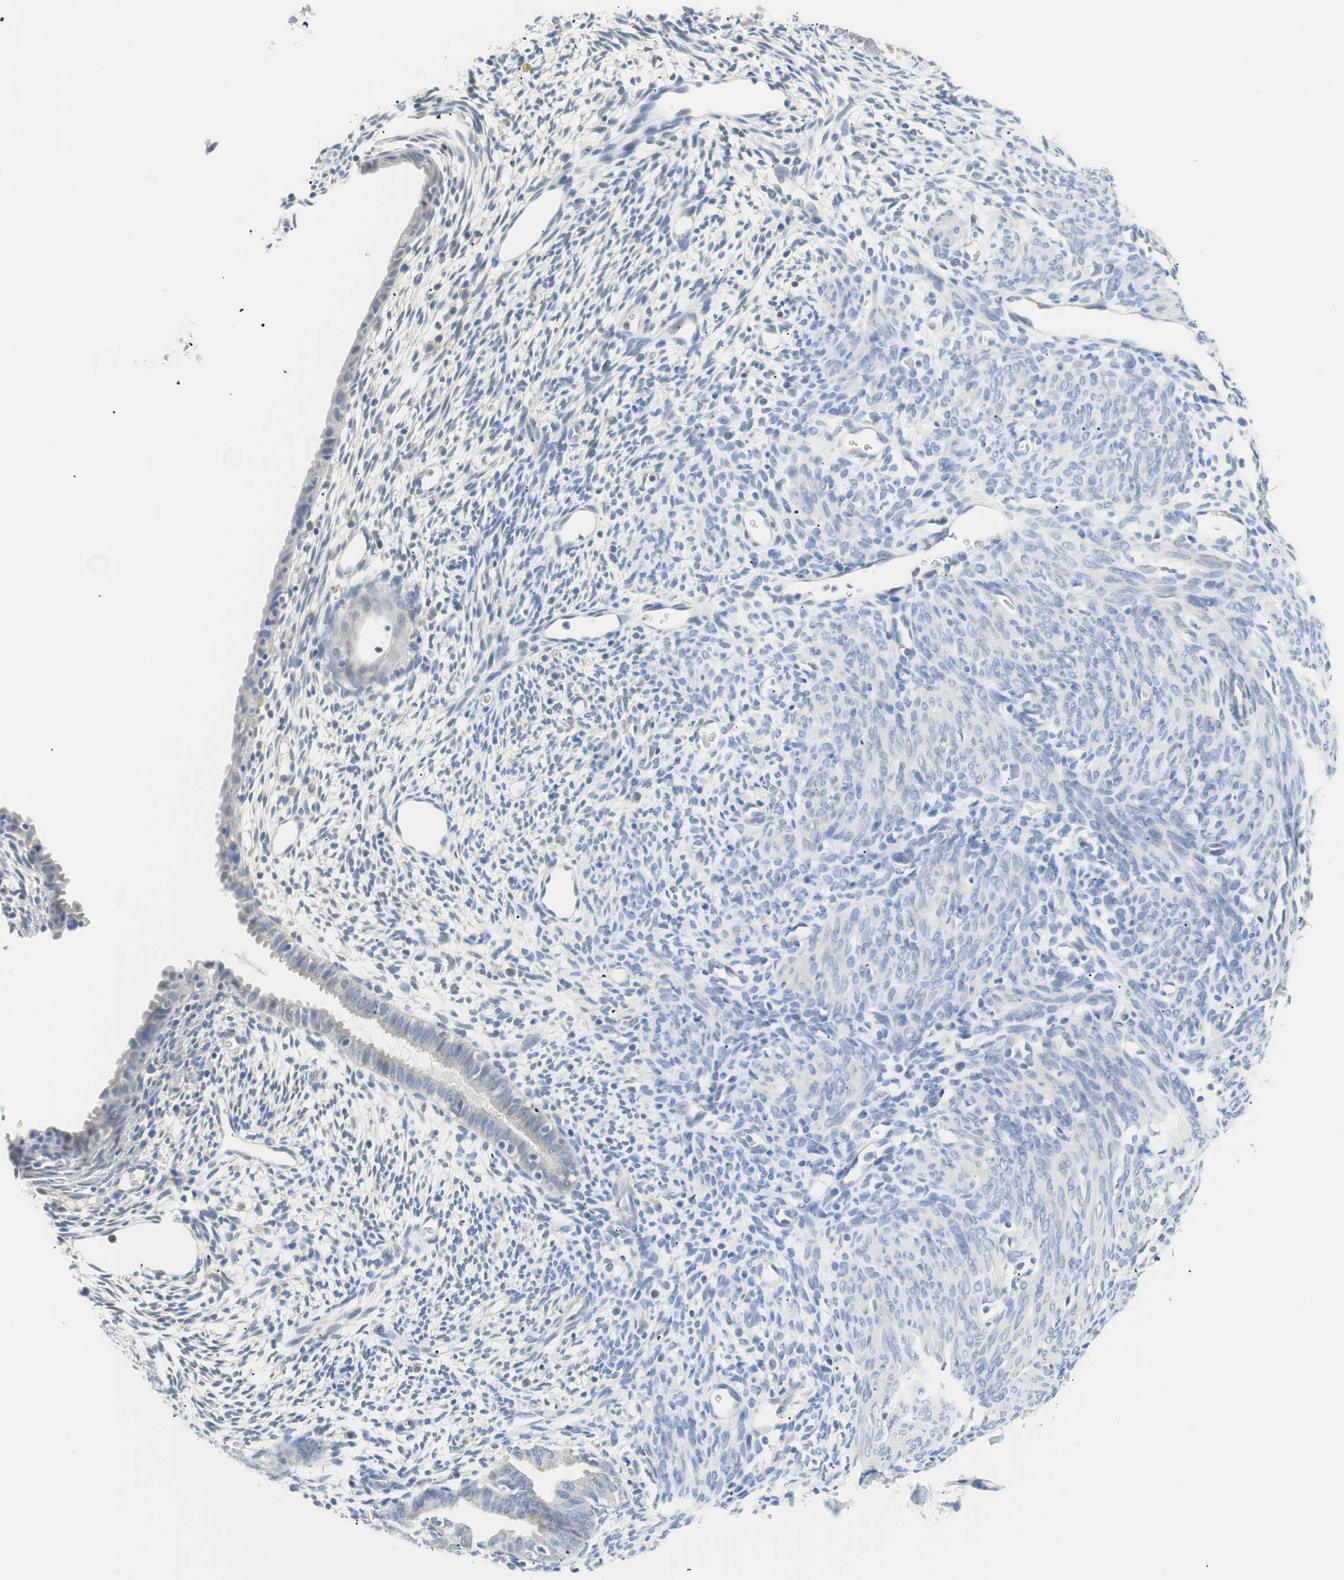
{"staining": {"intensity": "negative", "quantity": "none", "location": "none"}, "tissue": "endometrium", "cell_type": "Cells in endometrial stroma", "image_type": "normal", "snomed": [{"axis": "morphology", "description": "Normal tissue, NOS"}, {"axis": "morphology", "description": "Atrophy, NOS"}, {"axis": "topography", "description": "Uterus"}, {"axis": "topography", "description": "Endometrium"}], "caption": "Image shows no significant protein expression in cells in endometrial stroma of unremarkable endometrium. Nuclei are stained in blue.", "gene": "VIL1", "patient": {"sex": "female", "age": 68}}